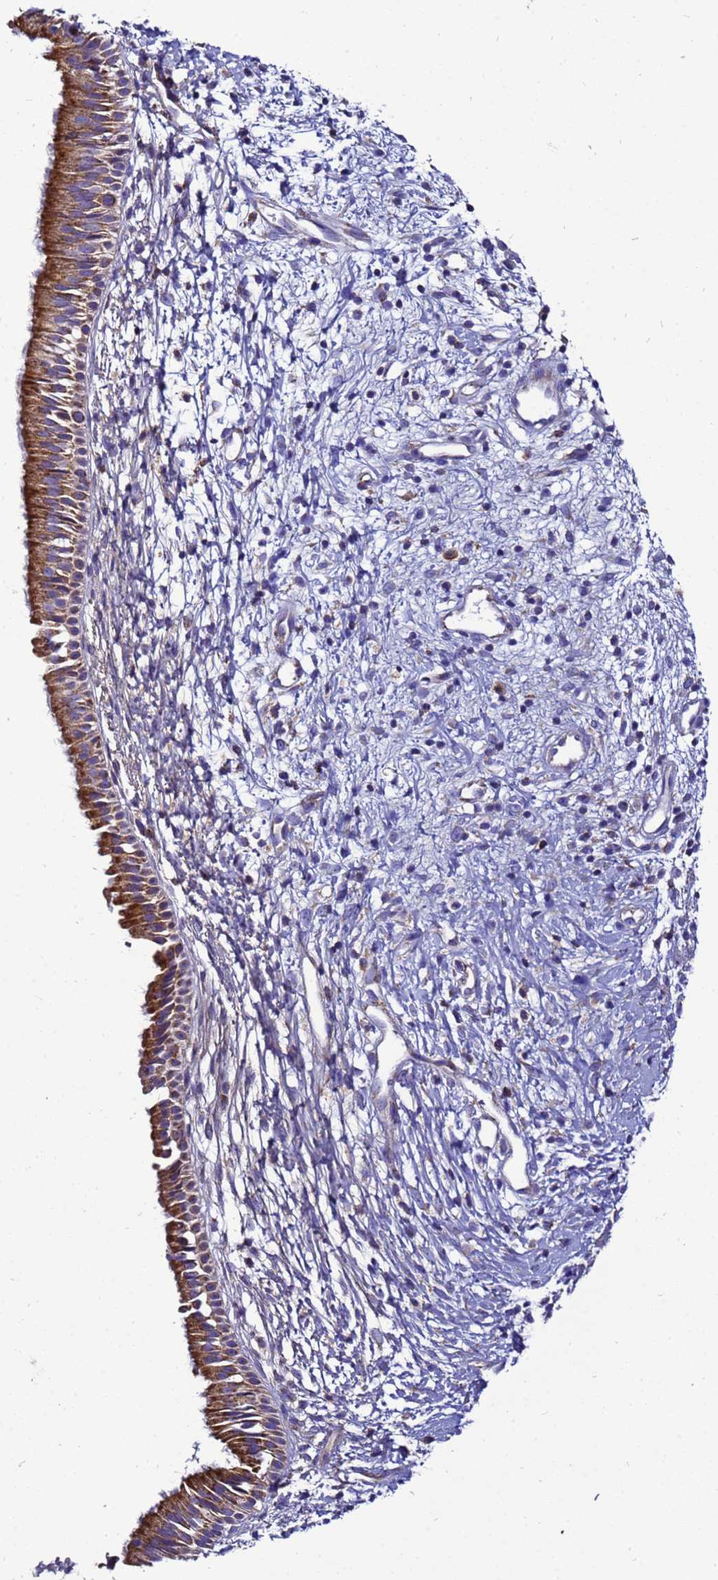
{"staining": {"intensity": "strong", "quantity": ">75%", "location": "cytoplasmic/membranous"}, "tissue": "nasopharynx", "cell_type": "Respiratory epithelial cells", "image_type": "normal", "snomed": [{"axis": "morphology", "description": "Normal tissue, NOS"}, {"axis": "topography", "description": "Nasopharynx"}], "caption": "This photomicrograph shows immunohistochemistry (IHC) staining of normal human nasopharynx, with high strong cytoplasmic/membranous positivity in approximately >75% of respiratory epithelial cells.", "gene": "HIGD2A", "patient": {"sex": "male", "age": 22}}